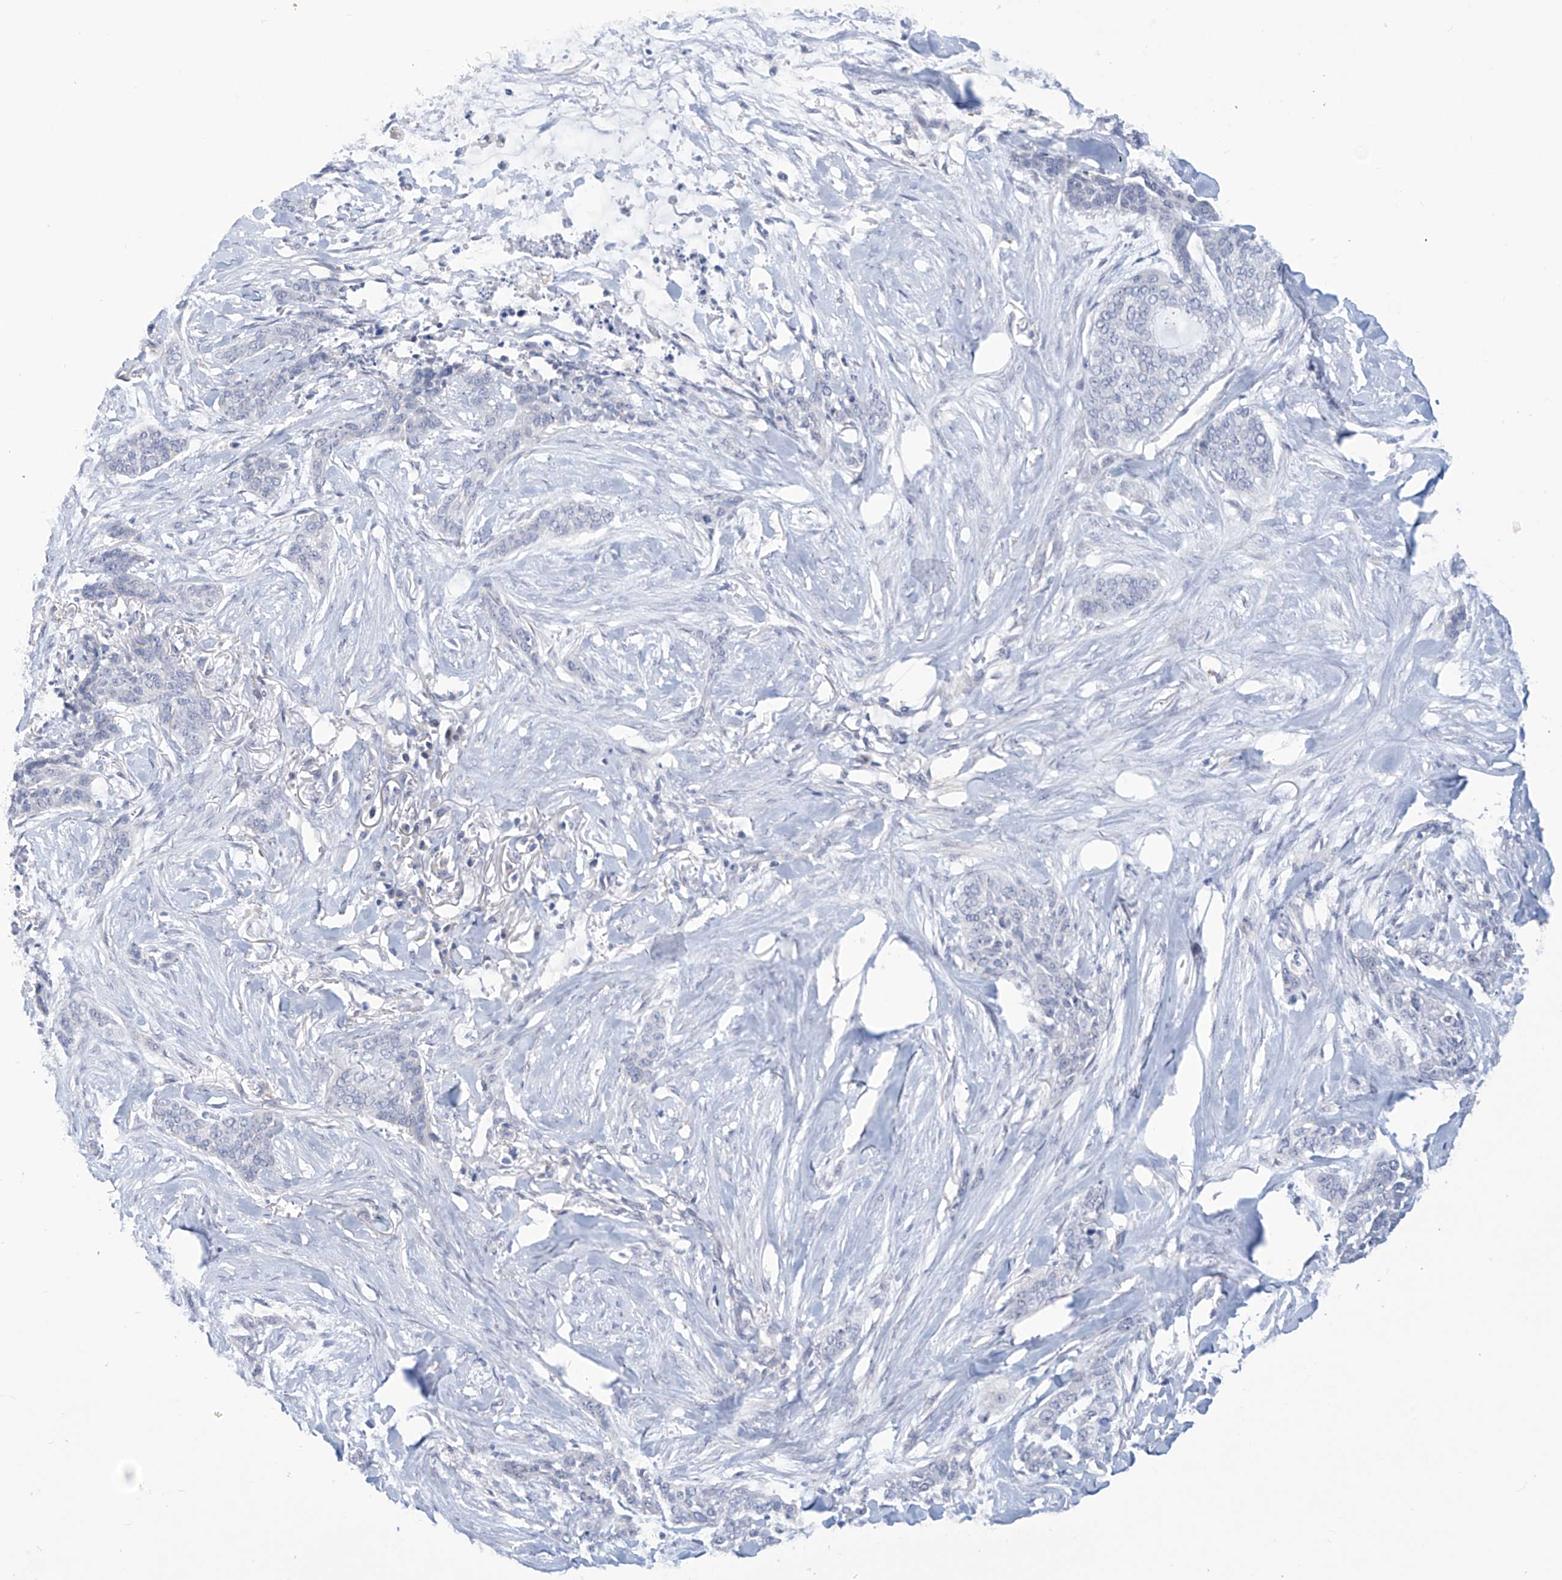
{"staining": {"intensity": "negative", "quantity": "none", "location": "none"}, "tissue": "skin cancer", "cell_type": "Tumor cells", "image_type": "cancer", "snomed": [{"axis": "morphology", "description": "Basal cell carcinoma"}, {"axis": "topography", "description": "Skin"}], "caption": "Tumor cells are negative for protein expression in human basal cell carcinoma (skin).", "gene": "IBA57", "patient": {"sex": "female", "age": 64}}